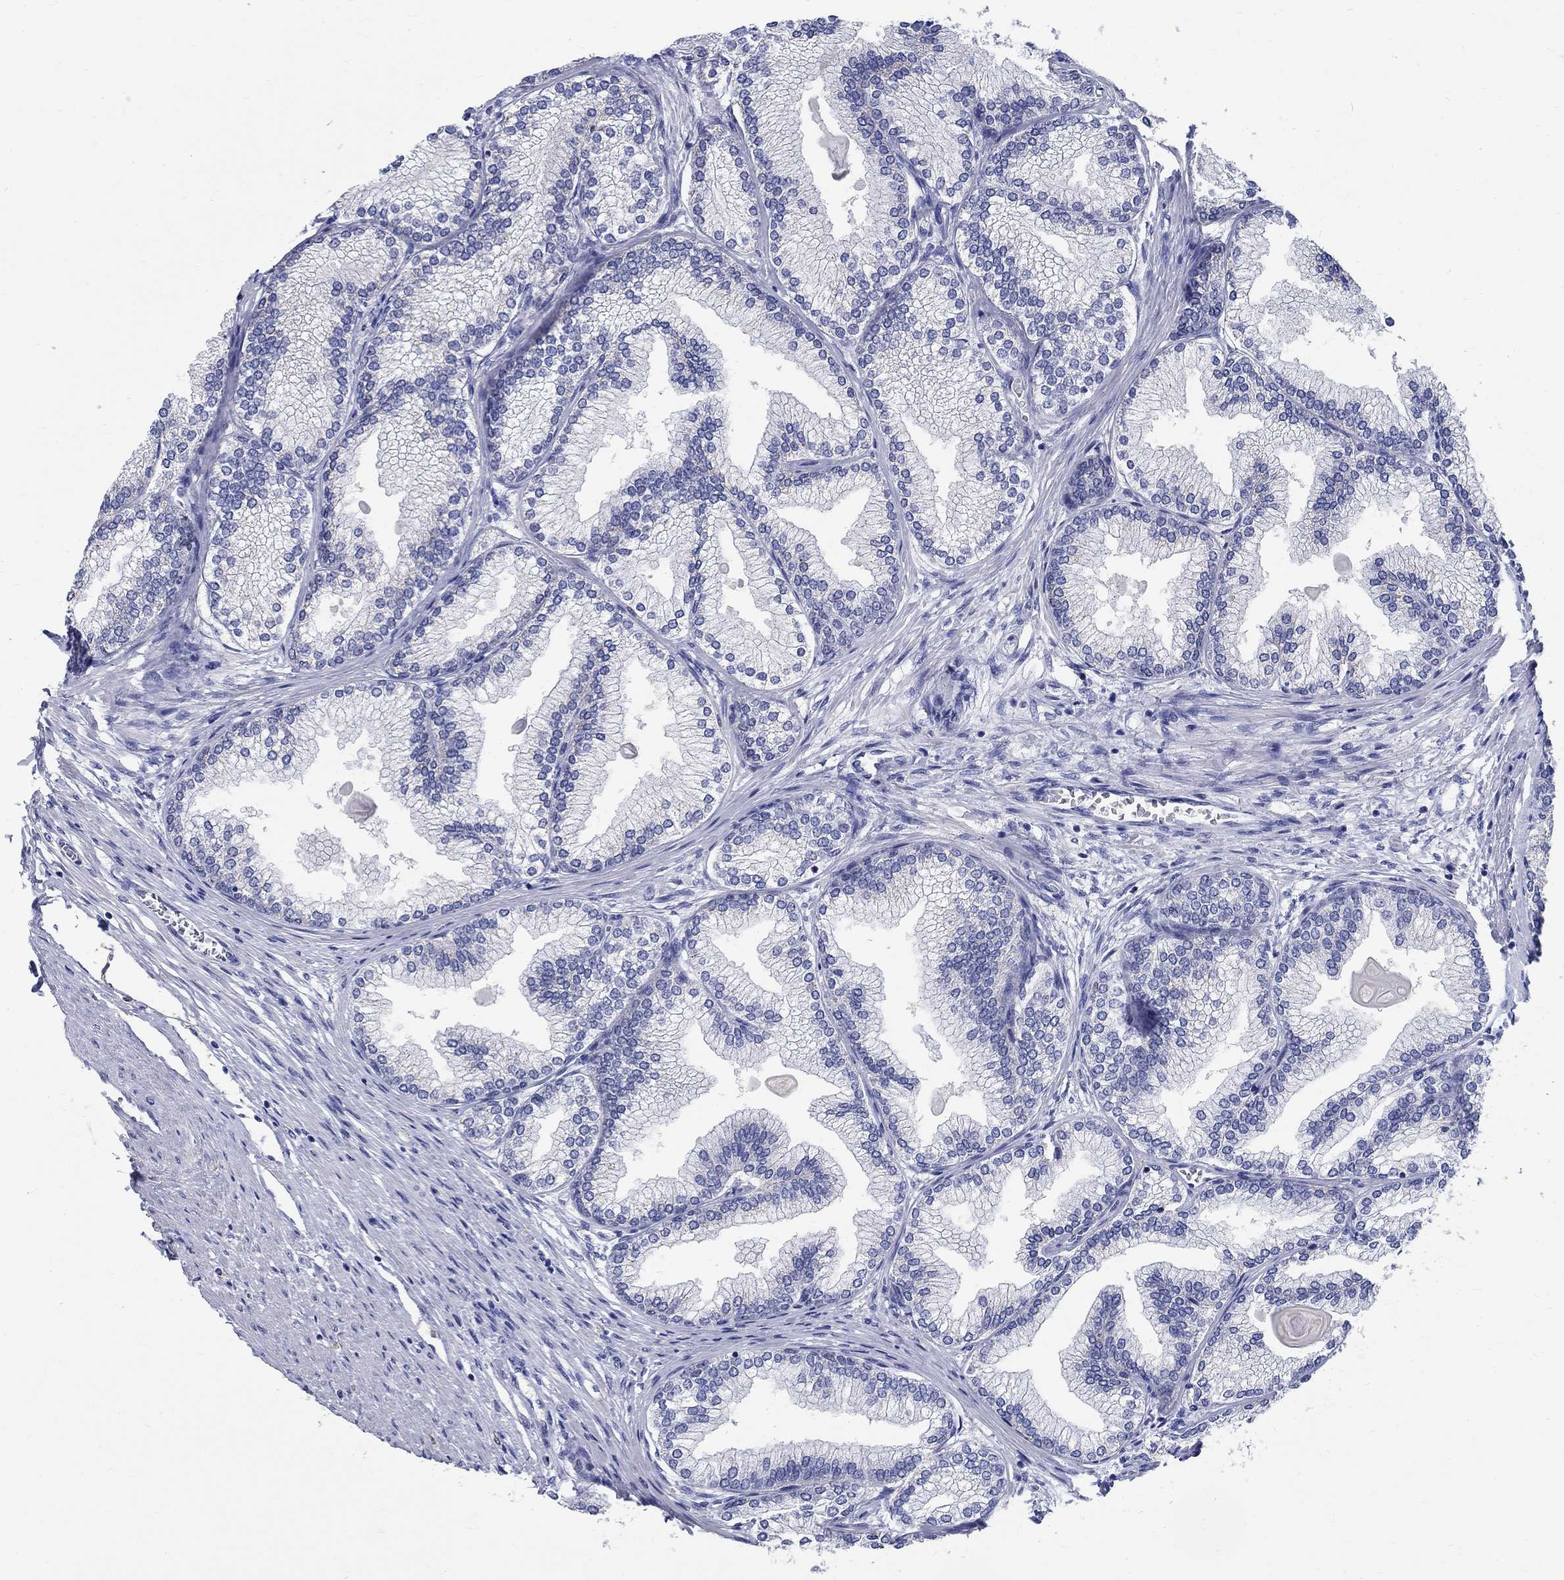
{"staining": {"intensity": "negative", "quantity": "none", "location": "none"}, "tissue": "prostate", "cell_type": "Glandular cells", "image_type": "normal", "snomed": [{"axis": "morphology", "description": "Normal tissue, NOS"}, {"axis": "topography", "description": "Prostate"}], "caption": "DAB immunohistochemical staining of unremarkable human prostate demonstrates no significant staining in glandular cells.", "gene": "SOX2", "patient": {"sex": "male", "age": 72}}